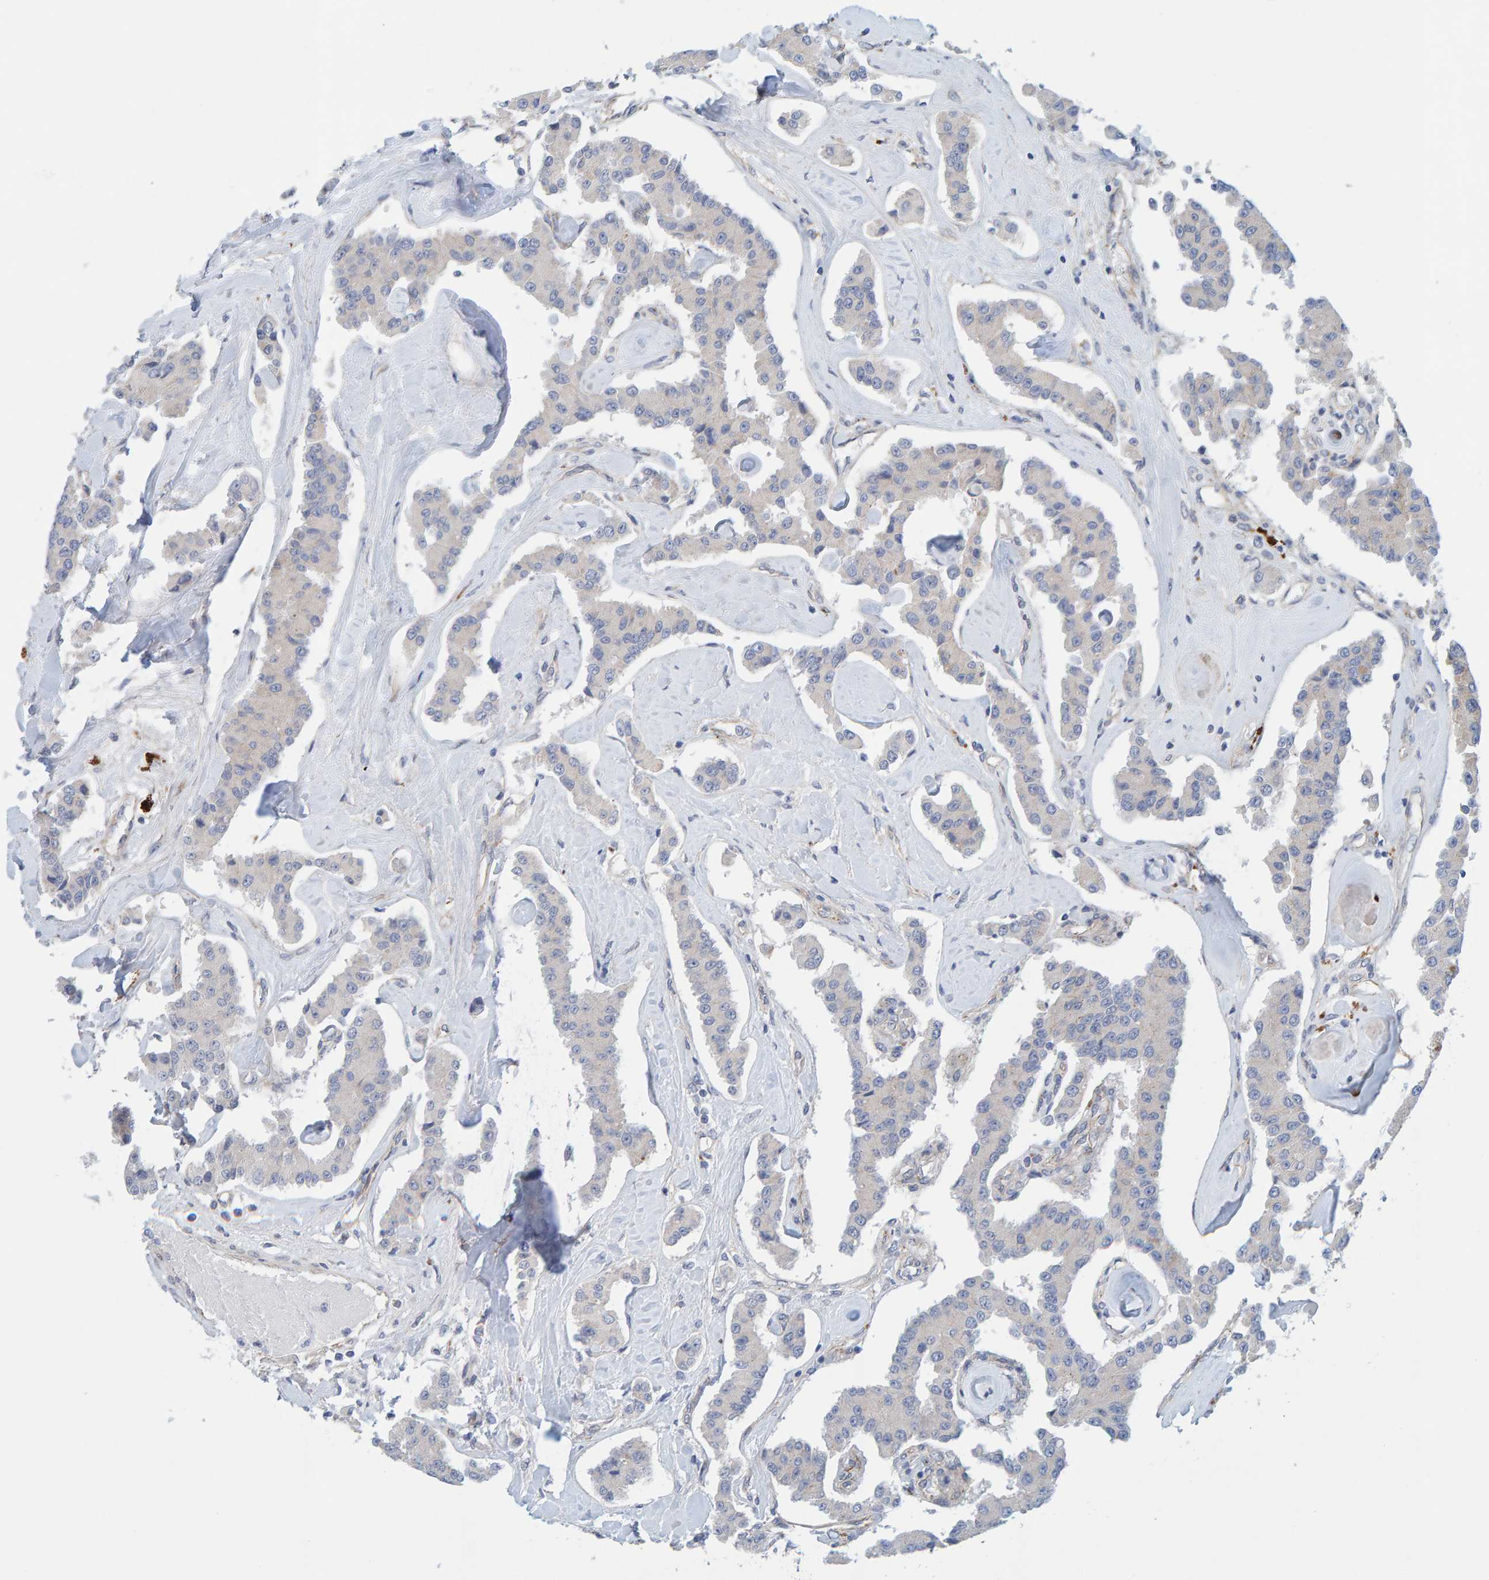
{"staining": {"intensity": "negative", "quantity": "none", "location": "none"}, "tissue": "carcinoid", "cell_type": "Tumor cells", "image_type": "cancer", "snomed": [{"axis": "morphology", "description": "Carcinoid, malignant, NOS"}, {"axis": "topography", "description": "Pancreas"}], "caption": "DAB (3,3'-diaminobenzidine) immunohistochemical staining of malignant carcinoid shows no significant expression in tumor cells.", "gene": "KRBA2", "patient": {"sex": "male", "age": 41}}